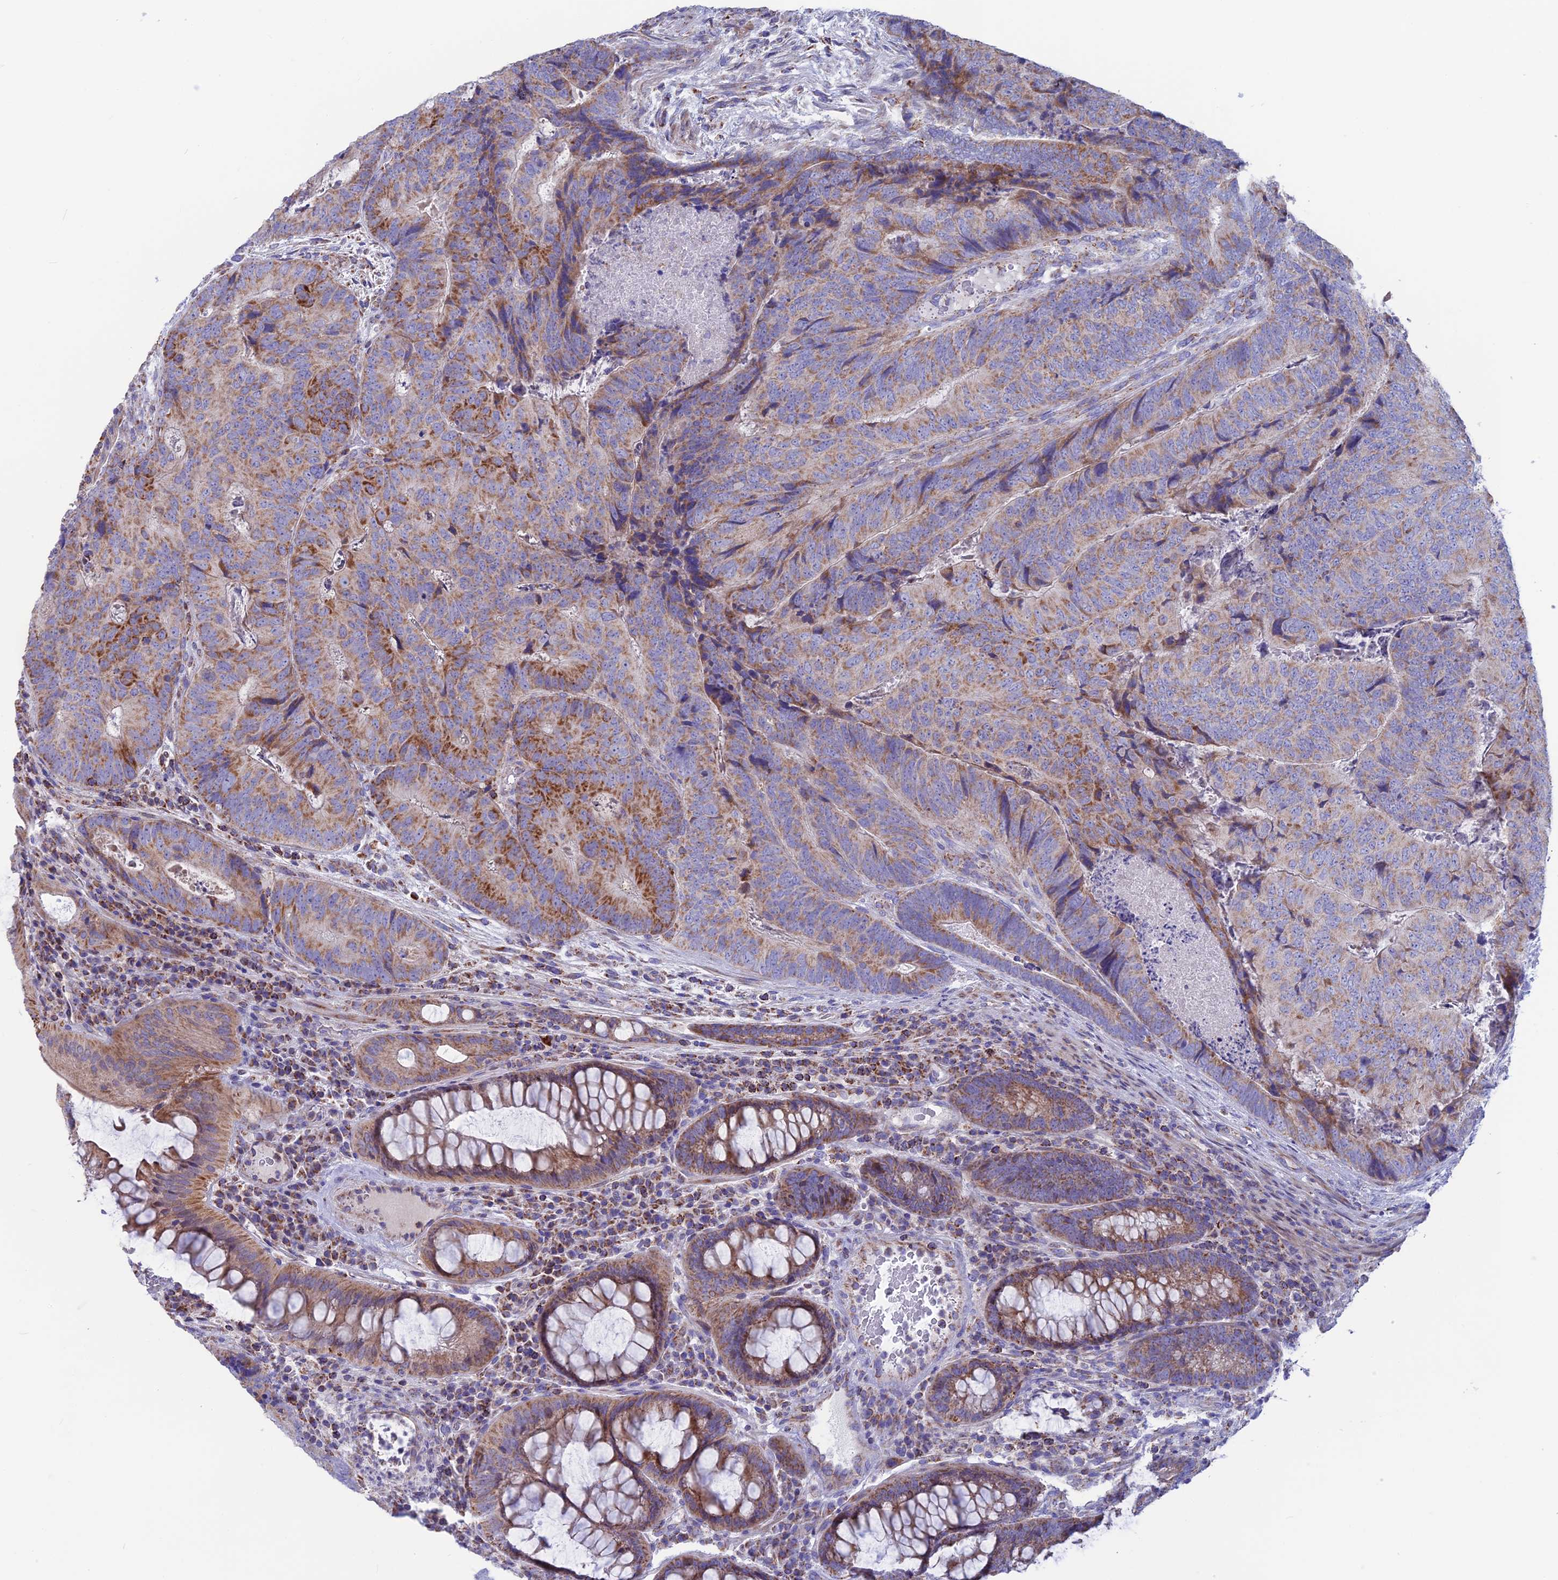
{"staining": {"intensity": "moderate", "quantity": ">75%", "location": "cytoplasmic/membranous"}, "tissue": "colorectal cancer", "cell_type": "Tumor cells", "image_type": "cancer", "snomed": [{"axis": "morphology", "description": "Adenocarcinoma, NOS"}, {"axis": "topography", "description": "Colon"}], "caption": "Immunohistochemical staining of human adenocarcinoma (colorectal) demonstrates moderate cytoplasmic/membranous protein expression in approximately >75% of tumor cells.", "gene": "CS", "patient": {"sex": "female", "age": 67}}